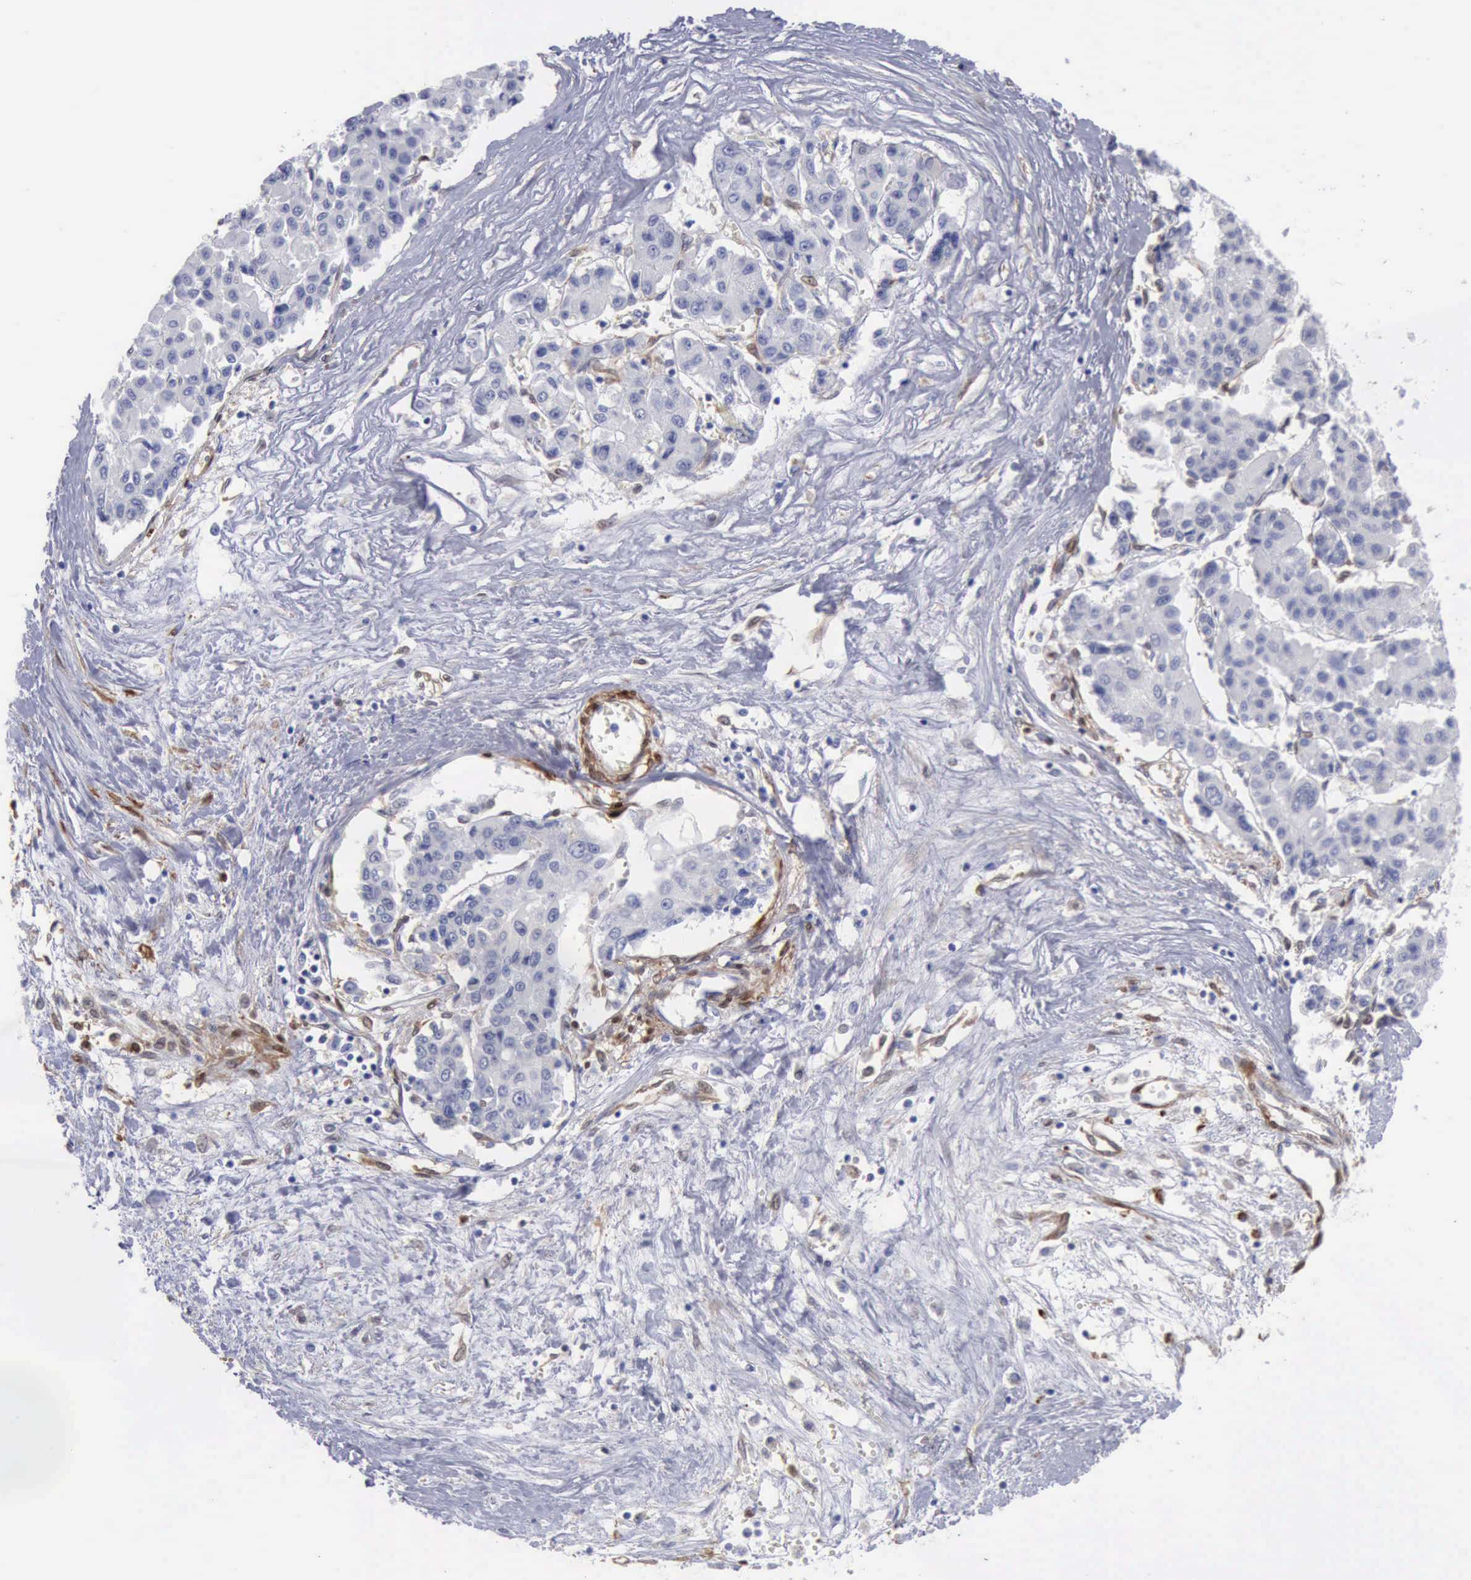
{"staining": {"intensity": "negative", "quantity": "none", "location": "none"}, "tissue": "liver cancer", "cell_type": "Tumor cells", "image_type": "cancer", "snomed": [{"axis": "morphology", "description": "Carcinoma, Hepatocellular, NOS"}, {"axis": "topography", "description": "Liver"}], "caption": "This micrograph is of hepatocellular carcinoma (liver) stained with immunohistochemistry to label a protein in brown with the nuclei are counter-stained blue. There is no positivity in tumor cells.", "gene": "FHL1", "patient": {"sex": "male", "age": 64}}